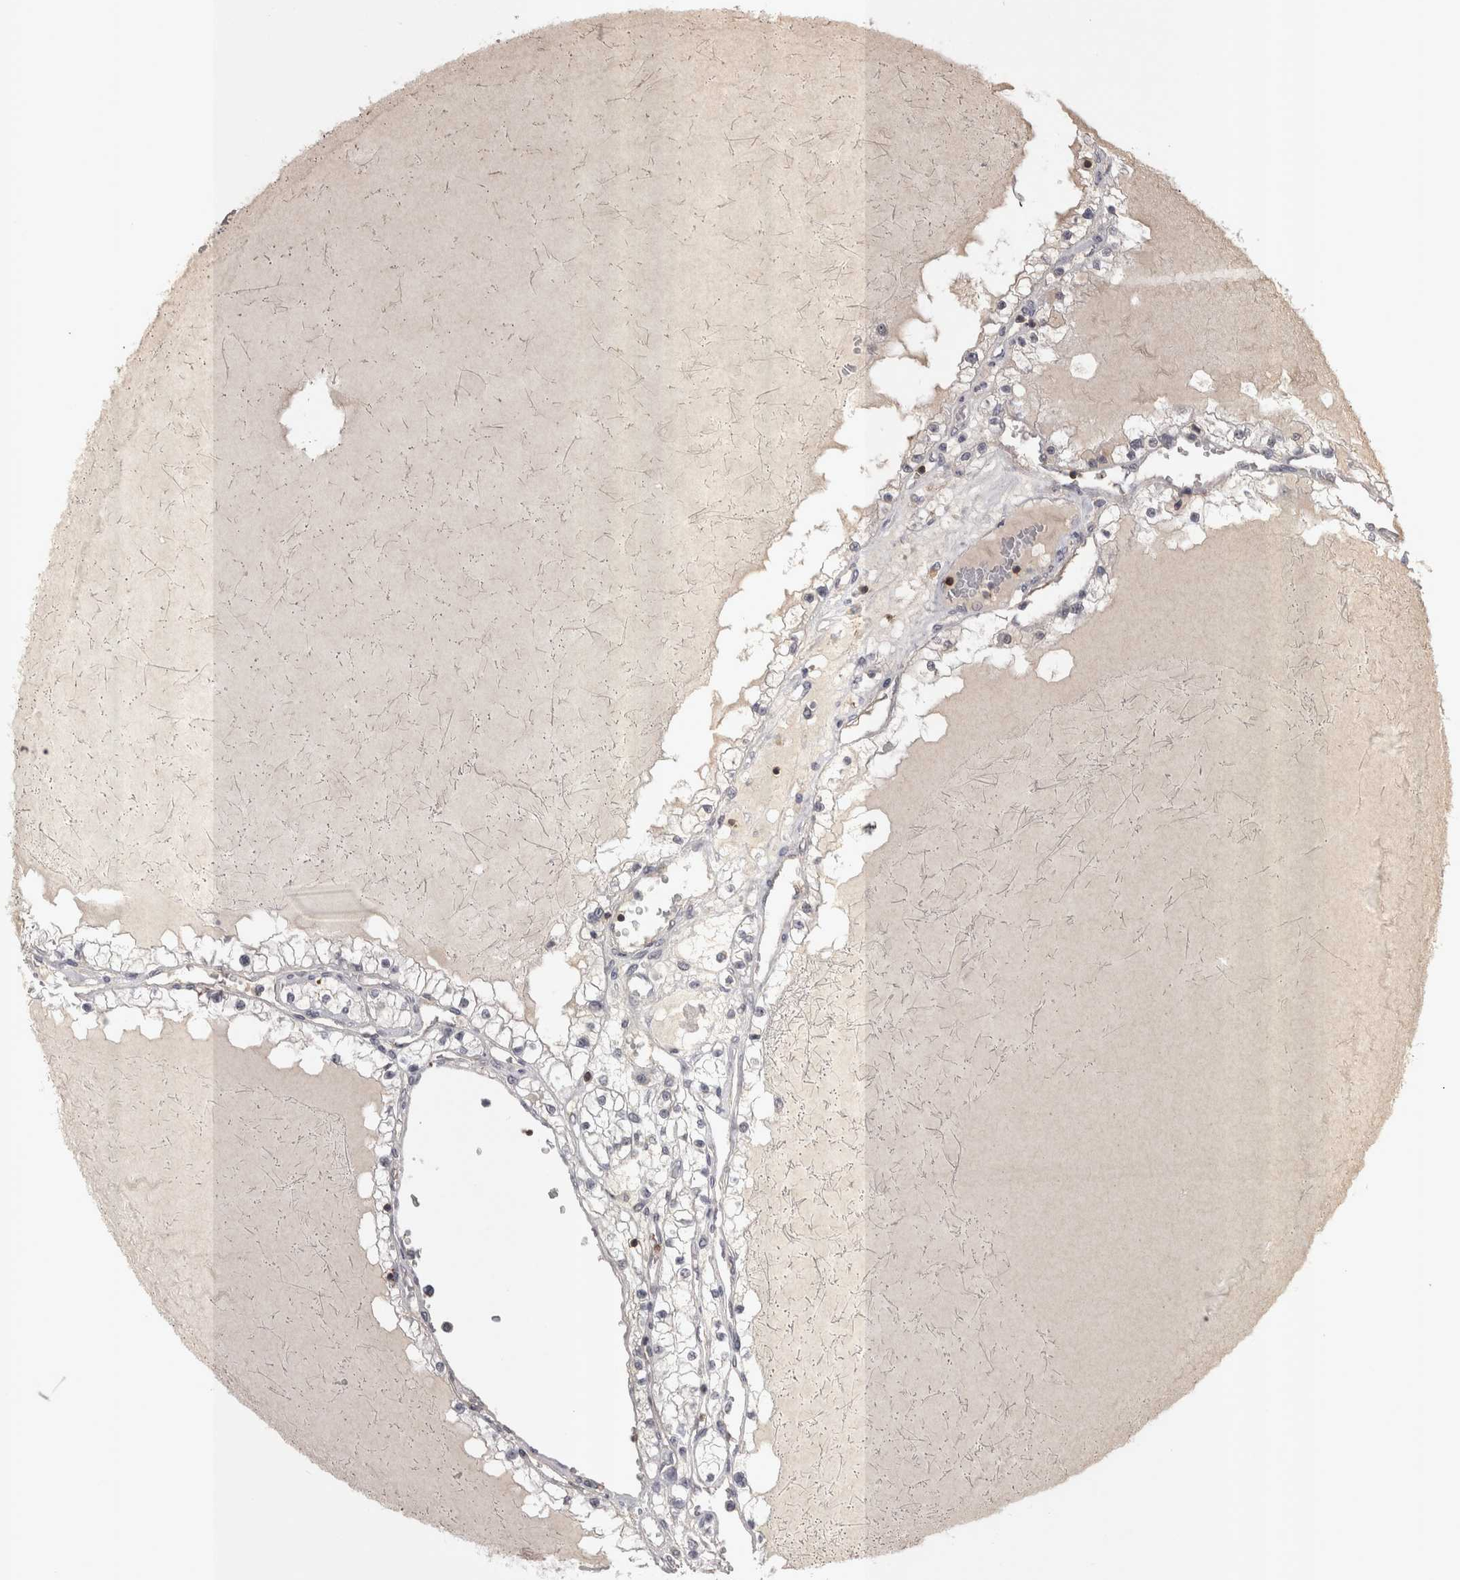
{"staining": {"intensity": "negative", "quantity": "none", "location": "none"}, "tissue": "renal cancer", "cell_type": "Tumor cells", "image_type": "cancer", "snomed": [{"axis": "morphology", "description": "Adenocarcinoma, NOS"}, {"axis": "topography", "description": "Kidney"}], "caption": "High power microscopy image of an immunohistochemistry (IHC) photomicrograph of adenocarcinoma (renal), revealing no significant staining in tumor cells.", "gene": "SKAP1", "patient": {"sex": "male", "age": 68}}